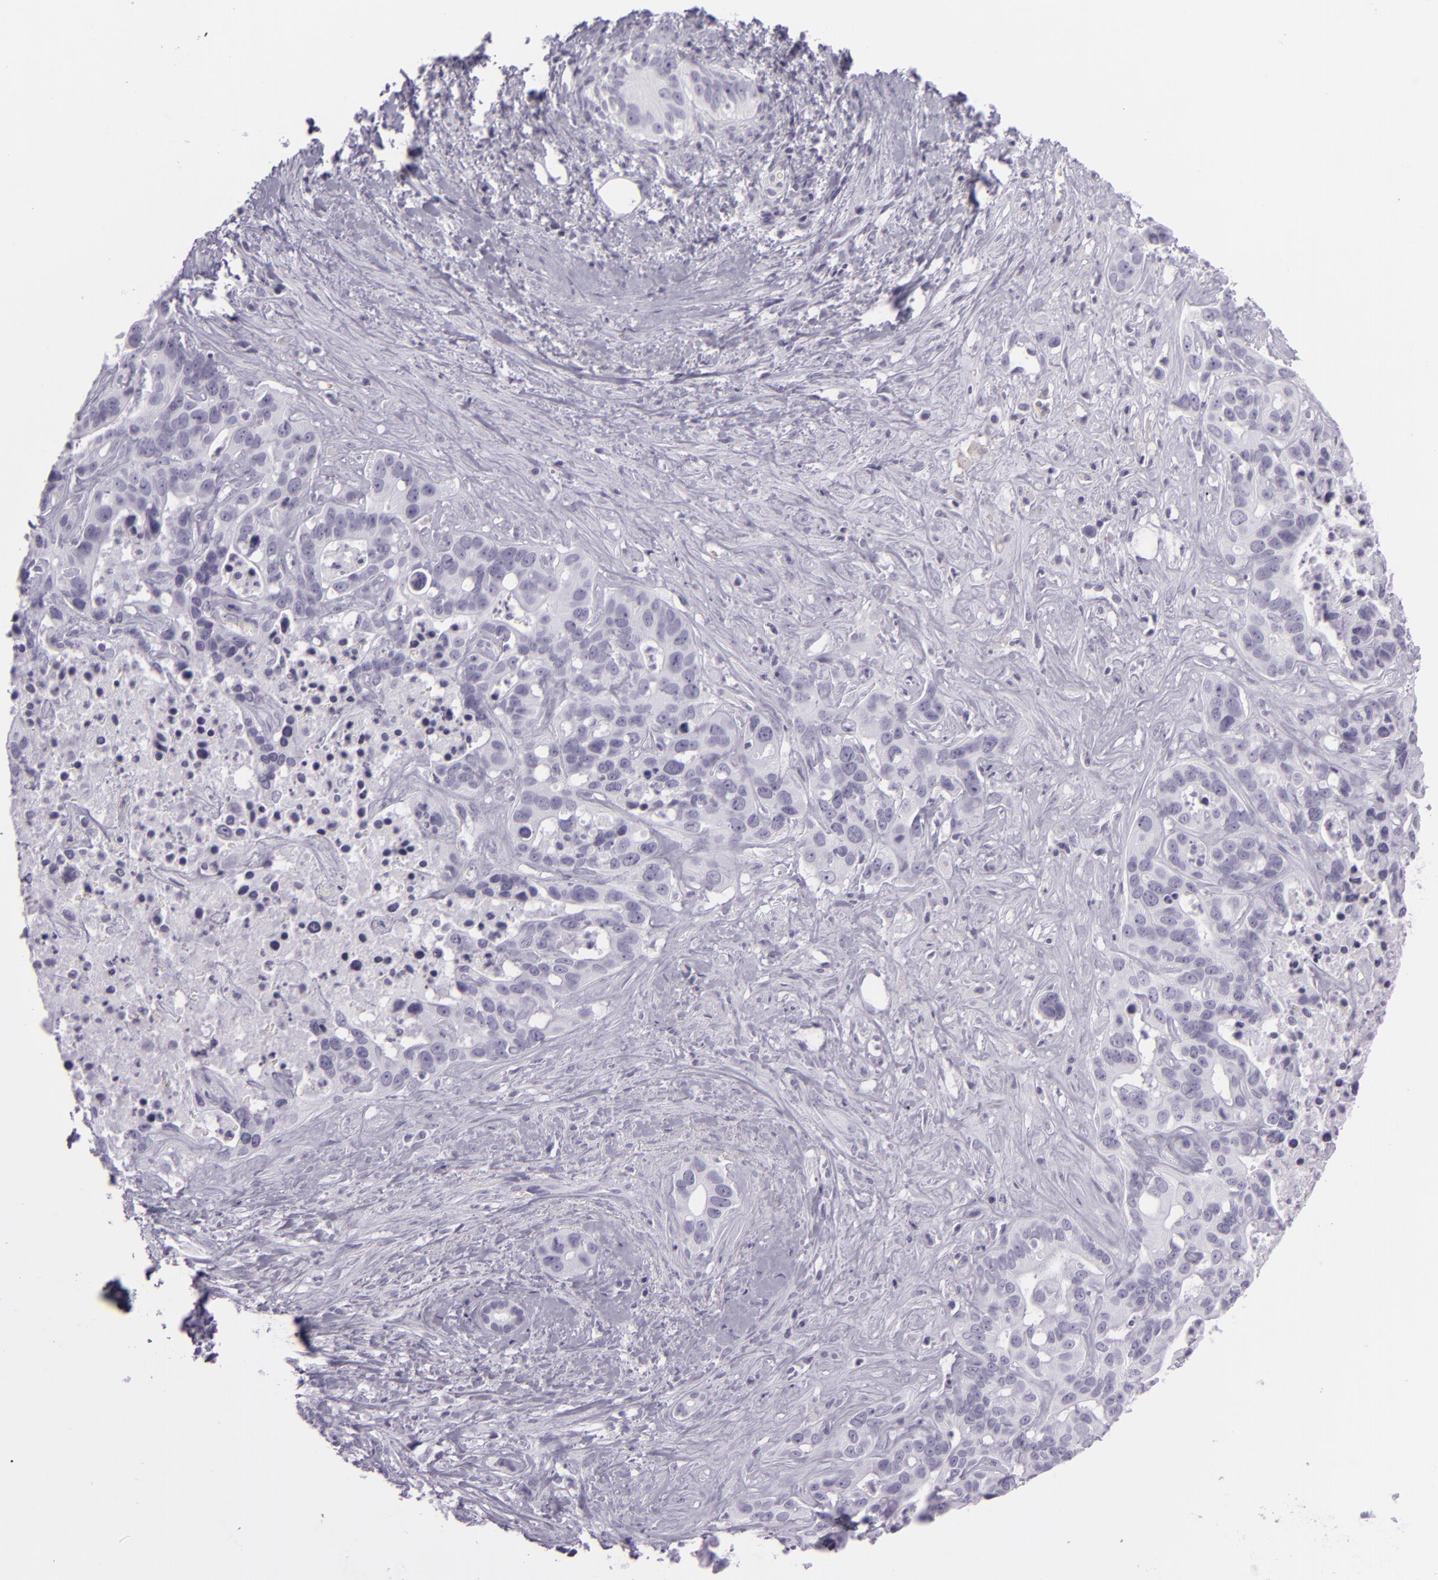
{"staining": {"intensity": "strong", "quantity": "<25%", "location": "cytoplasmic/membranous"}, "tissue": "liver cancer", "cell_type": "Tumor cells", "image_type": "cancer", "snomed": [{"axis": "morphology", "description": "Cholangiocarcinoma"}, {"axis": "topography", "description": "Liver"}], "caption": "Tumor cells display medium levels of strong cytoplasmic/membranous staining in about <25% of cells in human cholangiocarcinoma (liver).", "gene": "MUC6", "patient": {"sex": "female", "age": 65}}